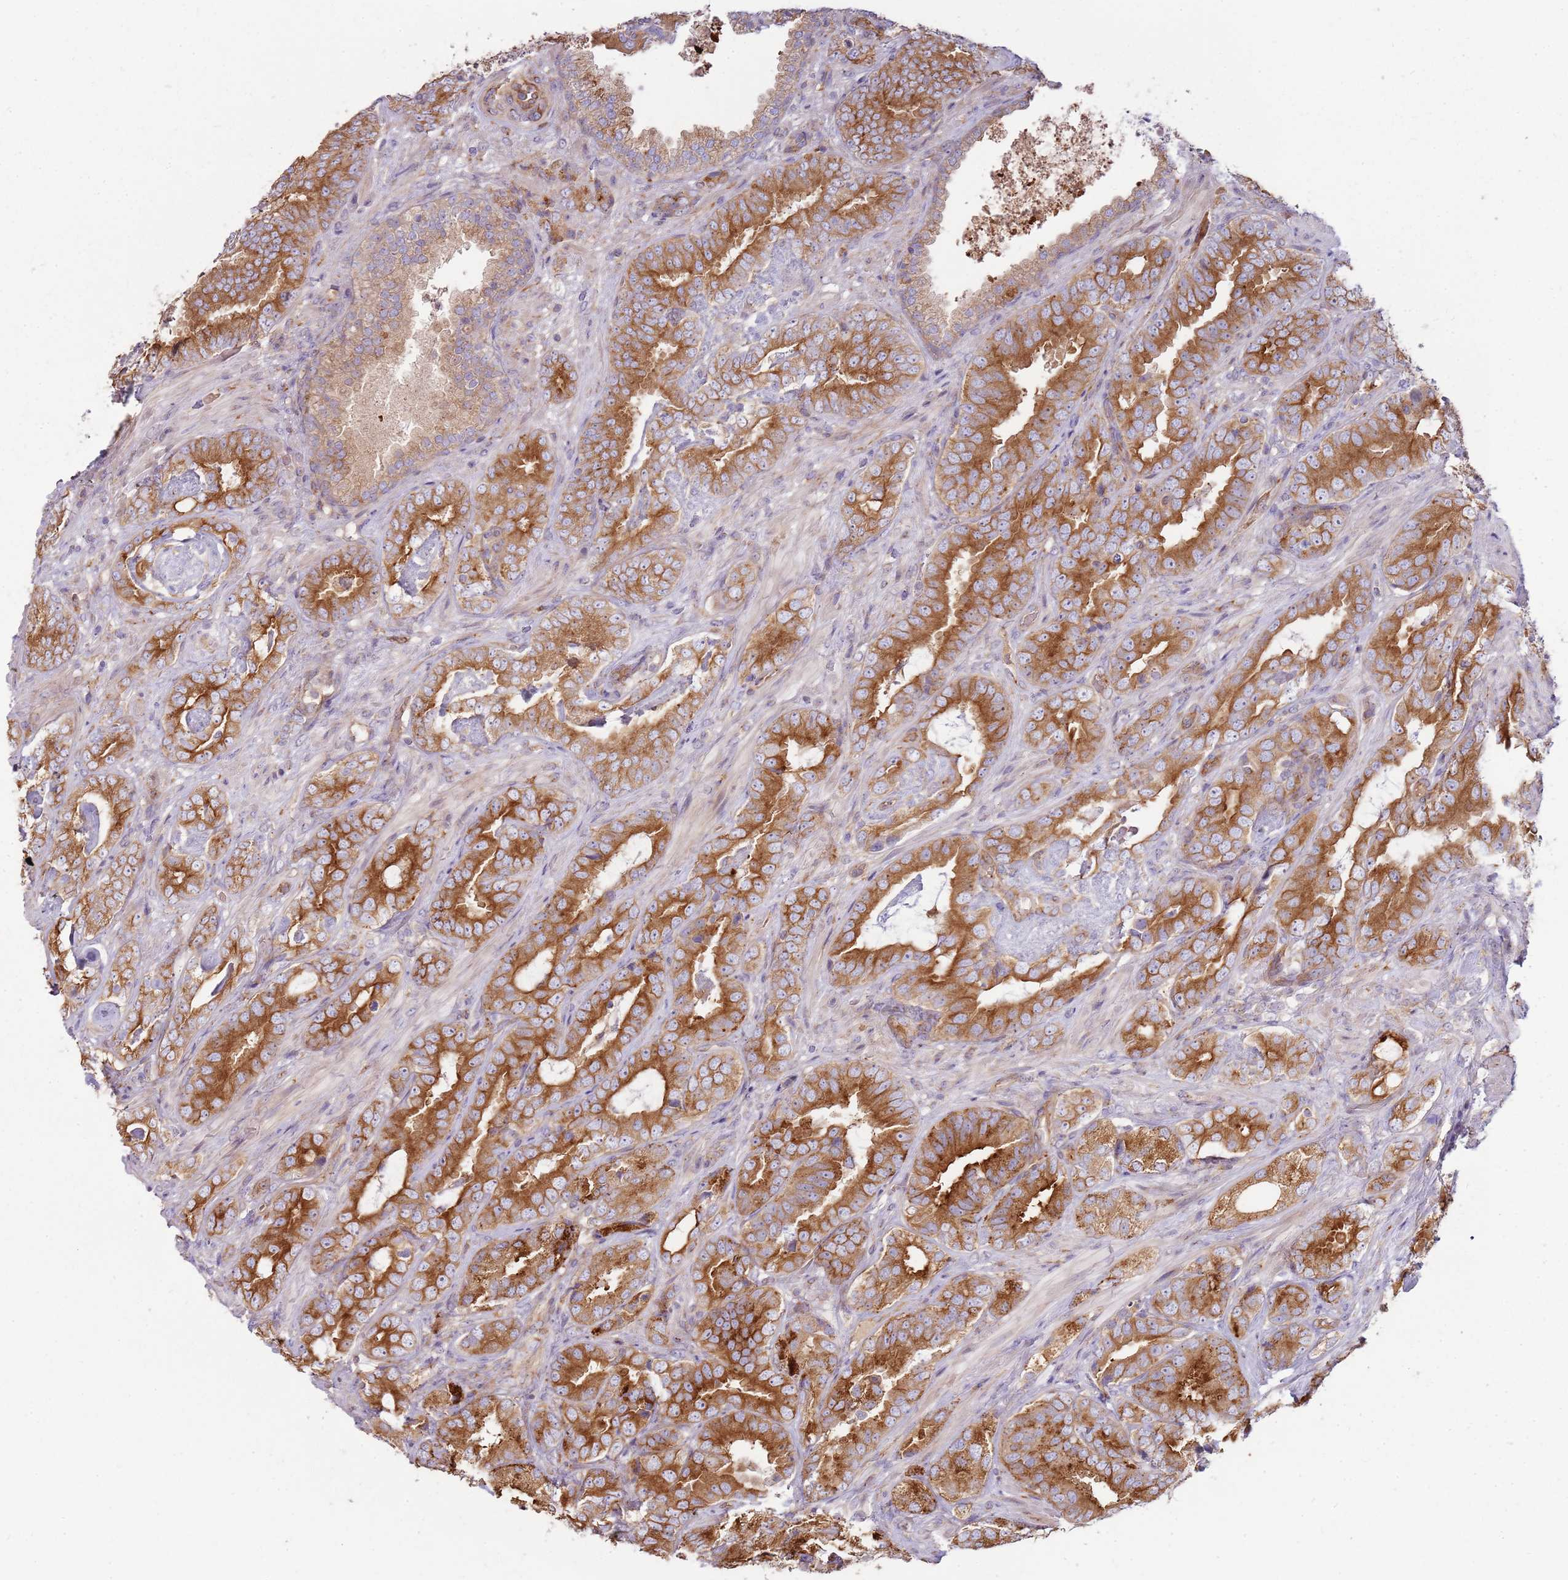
{"staining": {"intensity": "strong", "quantity": ">75%", "location": "cytoplasmic/membranous"}, "tissue": "prostate cancer", "cell_type": "Tumor cells", "image_type": "cancer", "snomed": [{"axis": "morphology", "description": "Adenocarcinoma, High grade"}, {"axis": "topography", "description": "Prostate"}], "caption": "Strong cytoplasmic/membranous expression for a protein is seen in approximately >75% of tumor cells of prostate adenocarcinoma (high-grade) using immunohistochemistry.", "gene": "EMC1", "patient": {"sex": "male", "age": 71}}